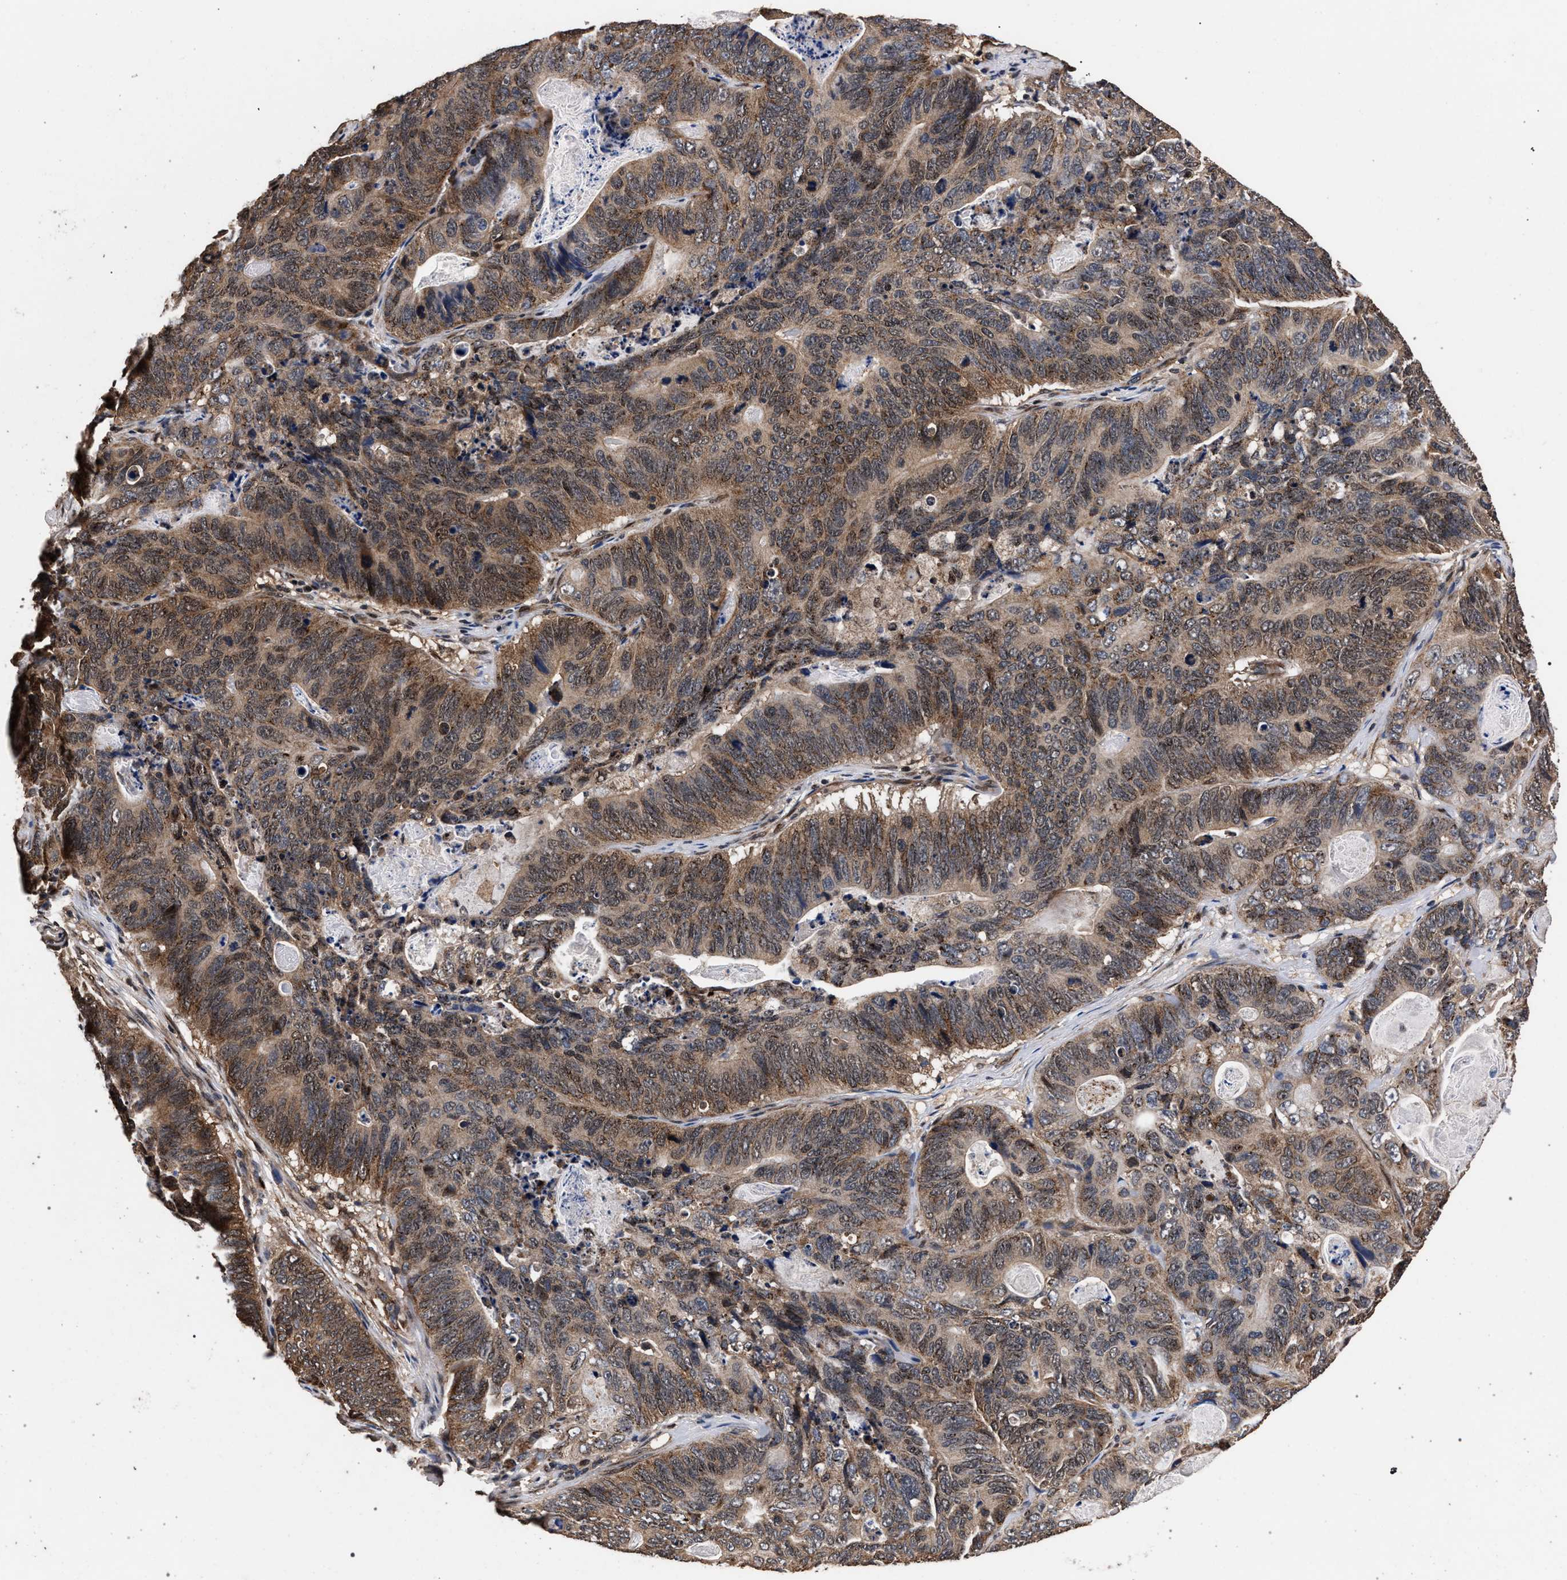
{"staining": {"intensity": "moderate", "quantity": ">75%", "location": "cytoplasmic/membranous,nuclear"}, "tissue": "stomach cancer", "cell_type": "Tumor cells", "image_type": "cancer", "snomed": [{"axis": "morphology", "description": "Normal tissue, NOS"}, {"axis": "morphology", "description": "Adenocarcinoma, NOS"}, {"axis": "topography", "description": "Stomach"}], "caption": "About >75% of tumor cells in human stomach adenocarcinoma show moderate cytoplasmic/membranous and nuclear protein positivity as visualized by brown immunohistochemical staining.", "gene": "ACOX1", "patient": {"sex": "female", "age": 89}}